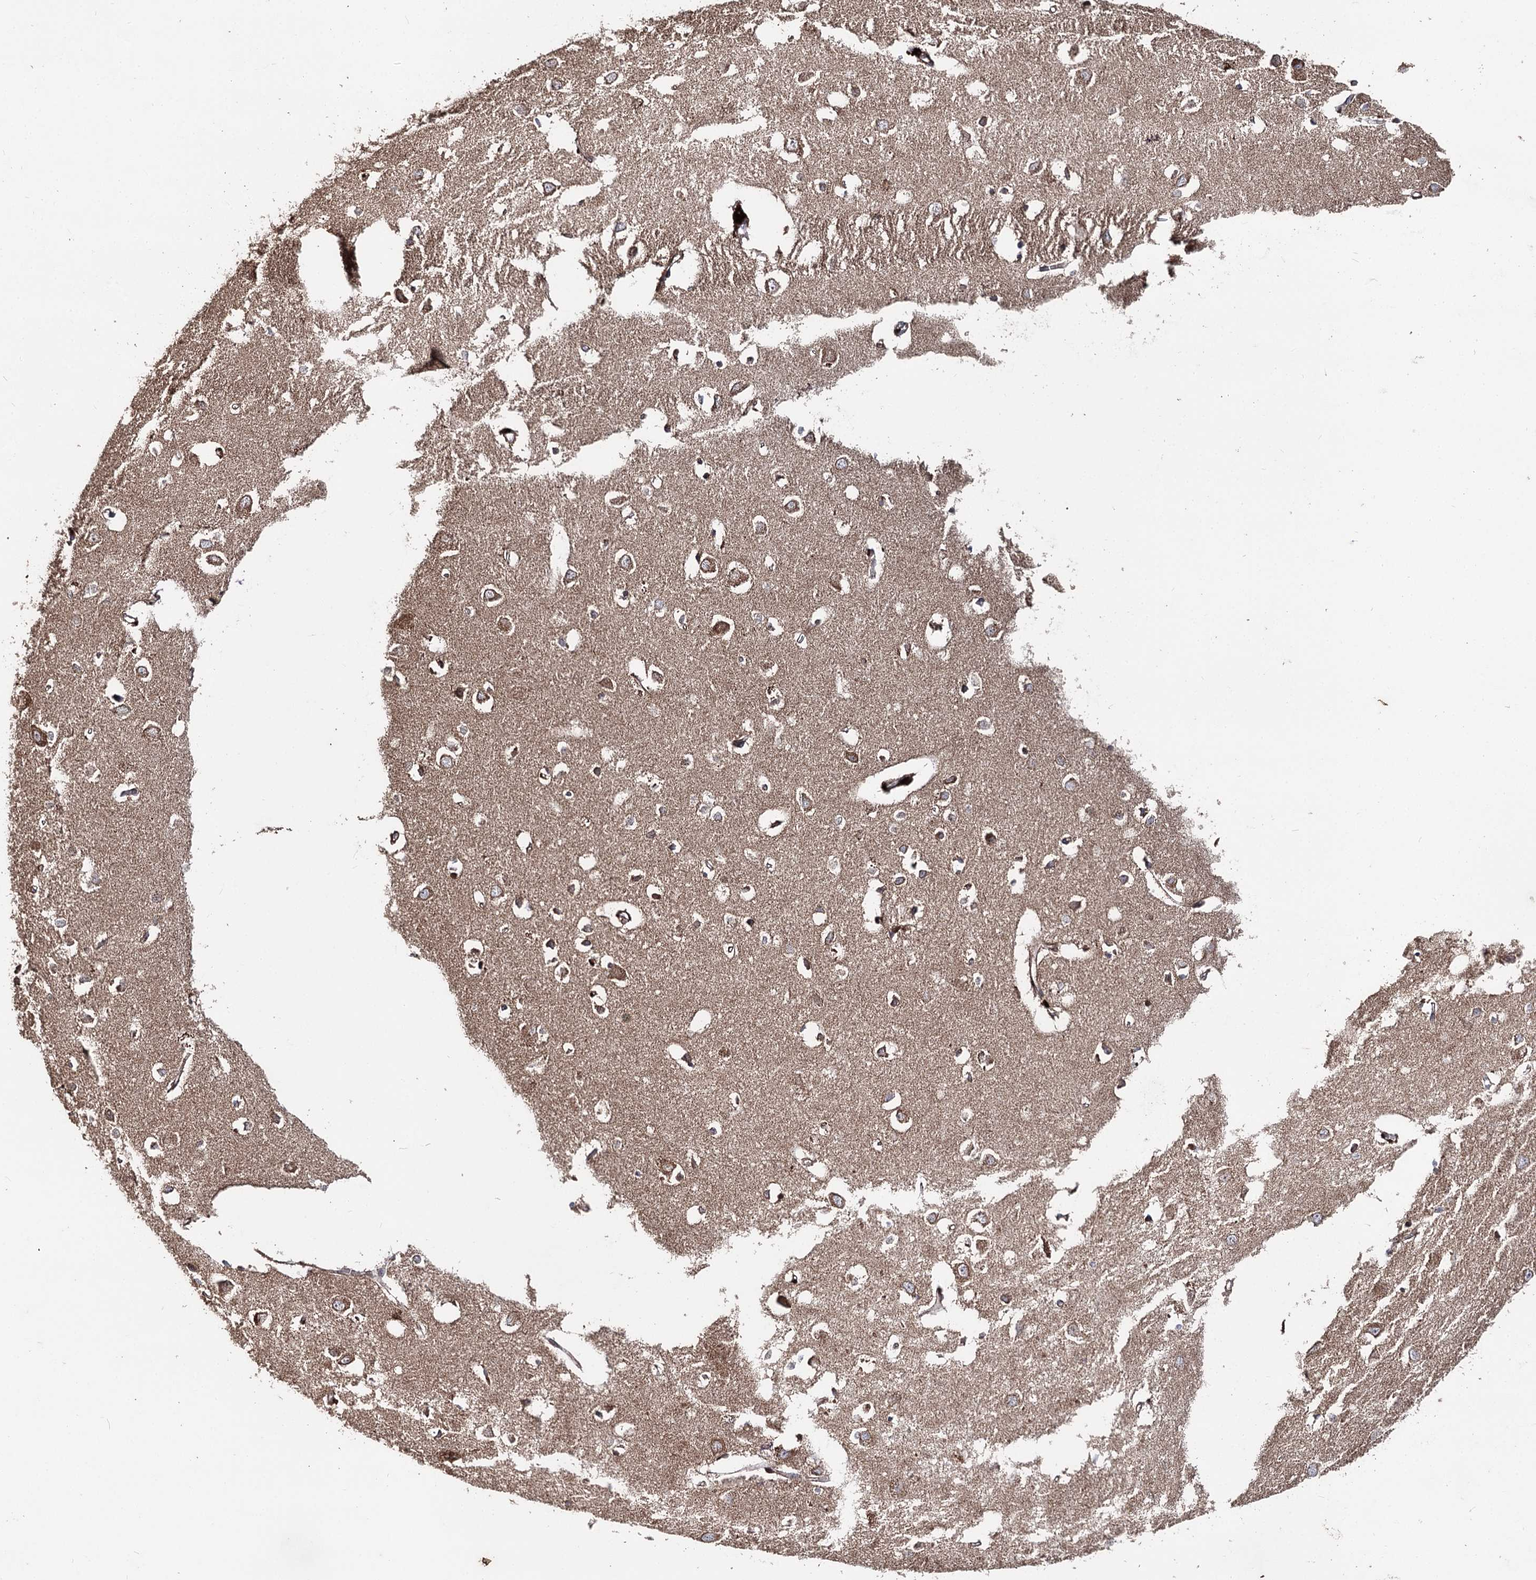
{"staining": {"intensity": "moderate", "quantity": ">75%", "location": "cytoplasmic/membranous"}, "tissue": "cerebral cortex", "cell_type": "Endothelial cells", "image_type": "normal", "snomed": [{"axis": "morphology", "description": "Normal tissue, NOS"}, {"axis": "topography", "description": "Cerebral cortex"}], "caption": "Cerebral cortex stained with DAB IHC displays medium levels of moderate cytoplasmic/membranous expression in approximately >75% of endothelial cells. (Stains: DAB in brown, nuclei in blue, Microscopy: brightfield microscopy at high magnification).", "gene": "MINDY3", "patient": {"sex": "female", "age": 64}}